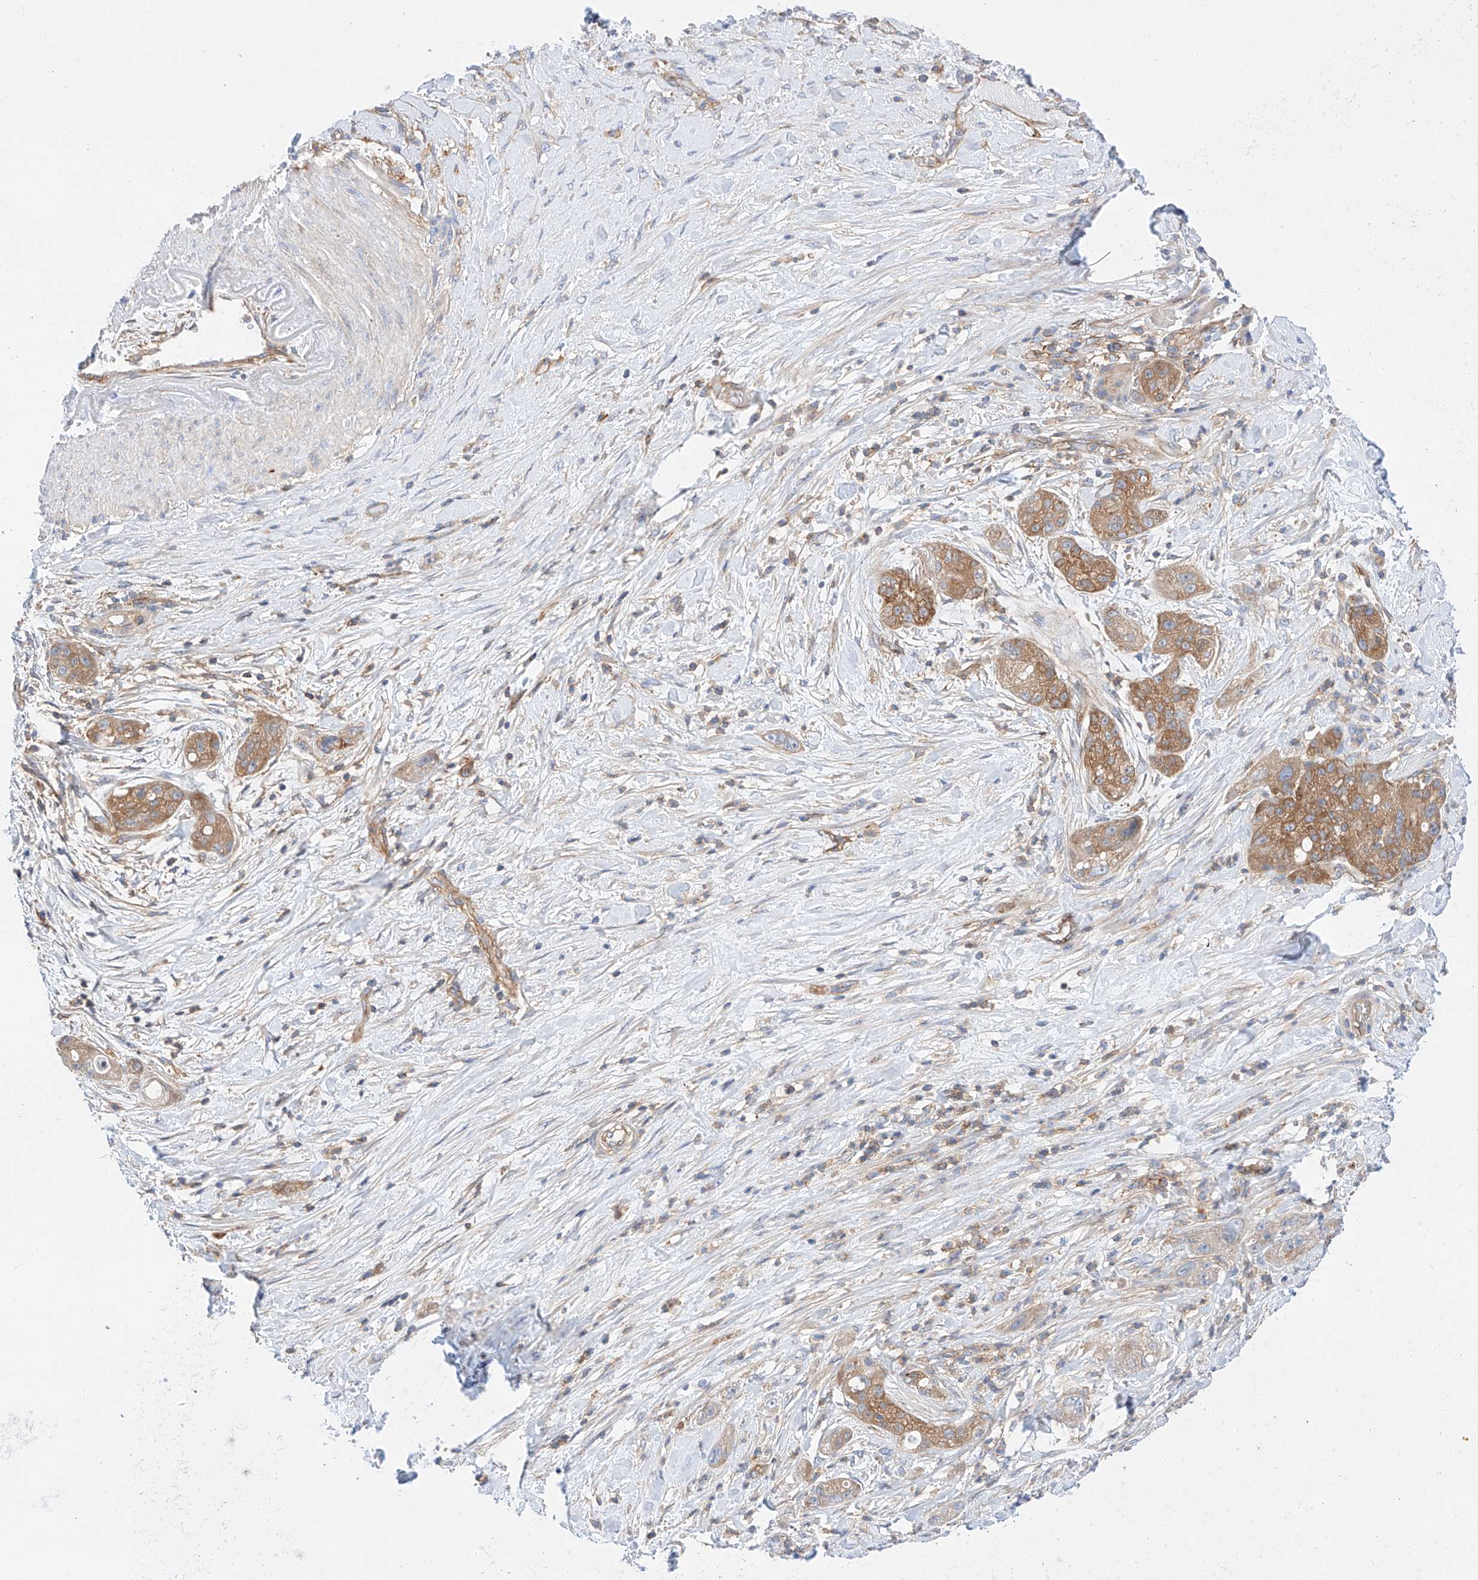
{"staining": {"intensity": "moderate", "quantity": ">75%", "location": "cytoplasmic/membranous"}, "tissue": "pancreatic cancer", "cell_type": "Tumor cells", "image_type": "cancer", "snomed": [{"axis": "morphology", "description": "Adenocarcinoma, NOS"}, {"axis": "topography", "description": "Pancreas"}], "caption": "The histopathology image reveals staining of adenocarcinoma (pancreatic), revealing moderate cytoplasmic/membranous protein expression (brown color) within tumor cells.", "gene": "HAUS4", "patient": {"sex": "female", "age": 78}}